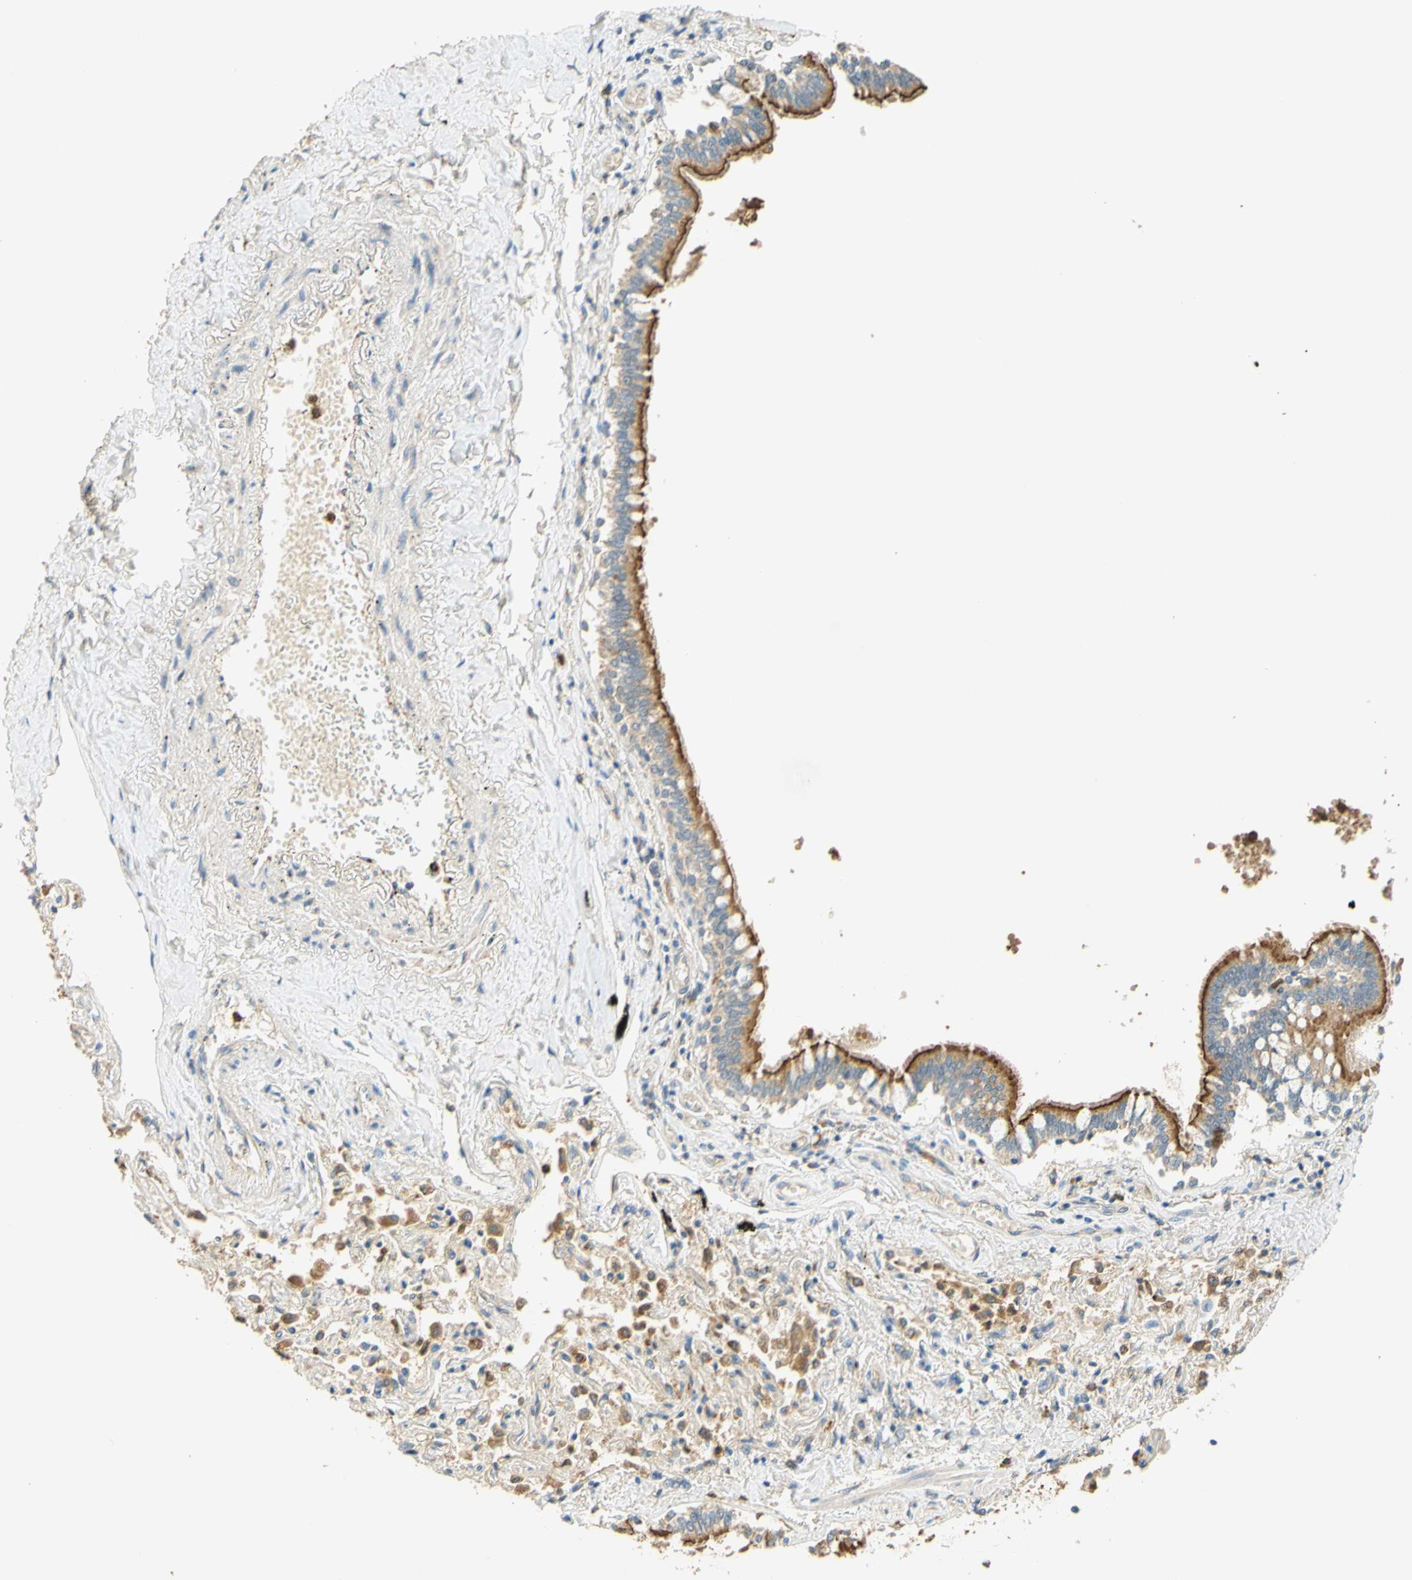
{"staining": {"intensity": "strong", "quantity": ">75%", "location": "cytoplasmic/membranous"}, "tissue": "bronchus", "cell_type": "Respiratory epithelial cells", "image_type": "normal", "snomed": [{"axis": "morphology", "description": "Normal tissue, NOS"}, {"axis": "topography", "description": "Bronchus"}, {"axis": "topography", "description": "Lung"}], "caption": "Immunohistochemical staining of normal human bronchus shows strong cytoplasmic/membranous protein expression in approximately >75% of respiratory epithelial cells.", "gene": "ENTREP2", "patient": {"sex": "male", "age": 64}}